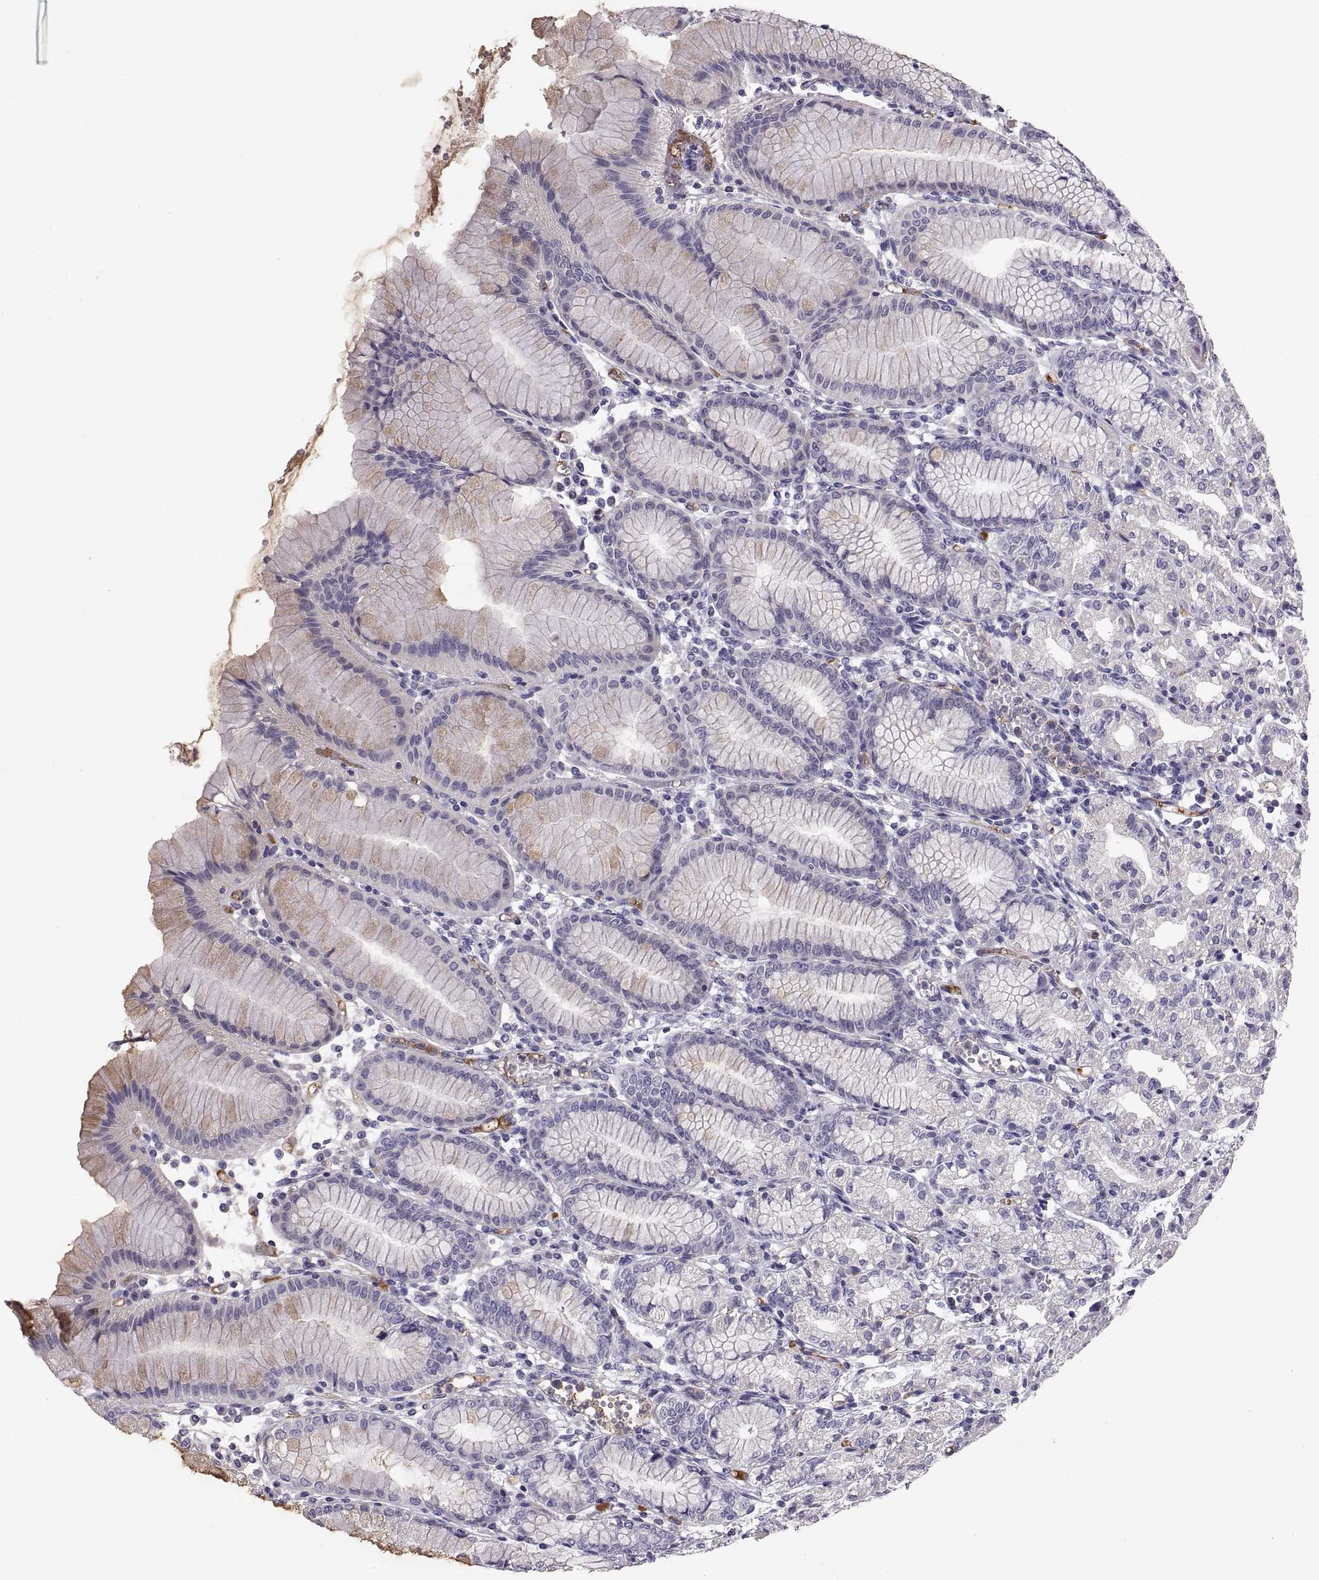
{"staining": {"intensity": "negative", "quantity": "none", "location": "none"}, "tissue": "stomach", "cell_type": "Glandular cells", "image_type": "normal", "snomed": [{"axis": "morphology", "description": "Normal tissue, NOS"}, {"axis": "topography", "description": "Skeletal muscle"}, {"axis": "topography", "description": "Stomach"}], "caption": "Human stomach stained for a protein using IHC shows no staining in glandular cells.", "gene": "ADAM32", "patient": {"sex": "female", "age": 57}}